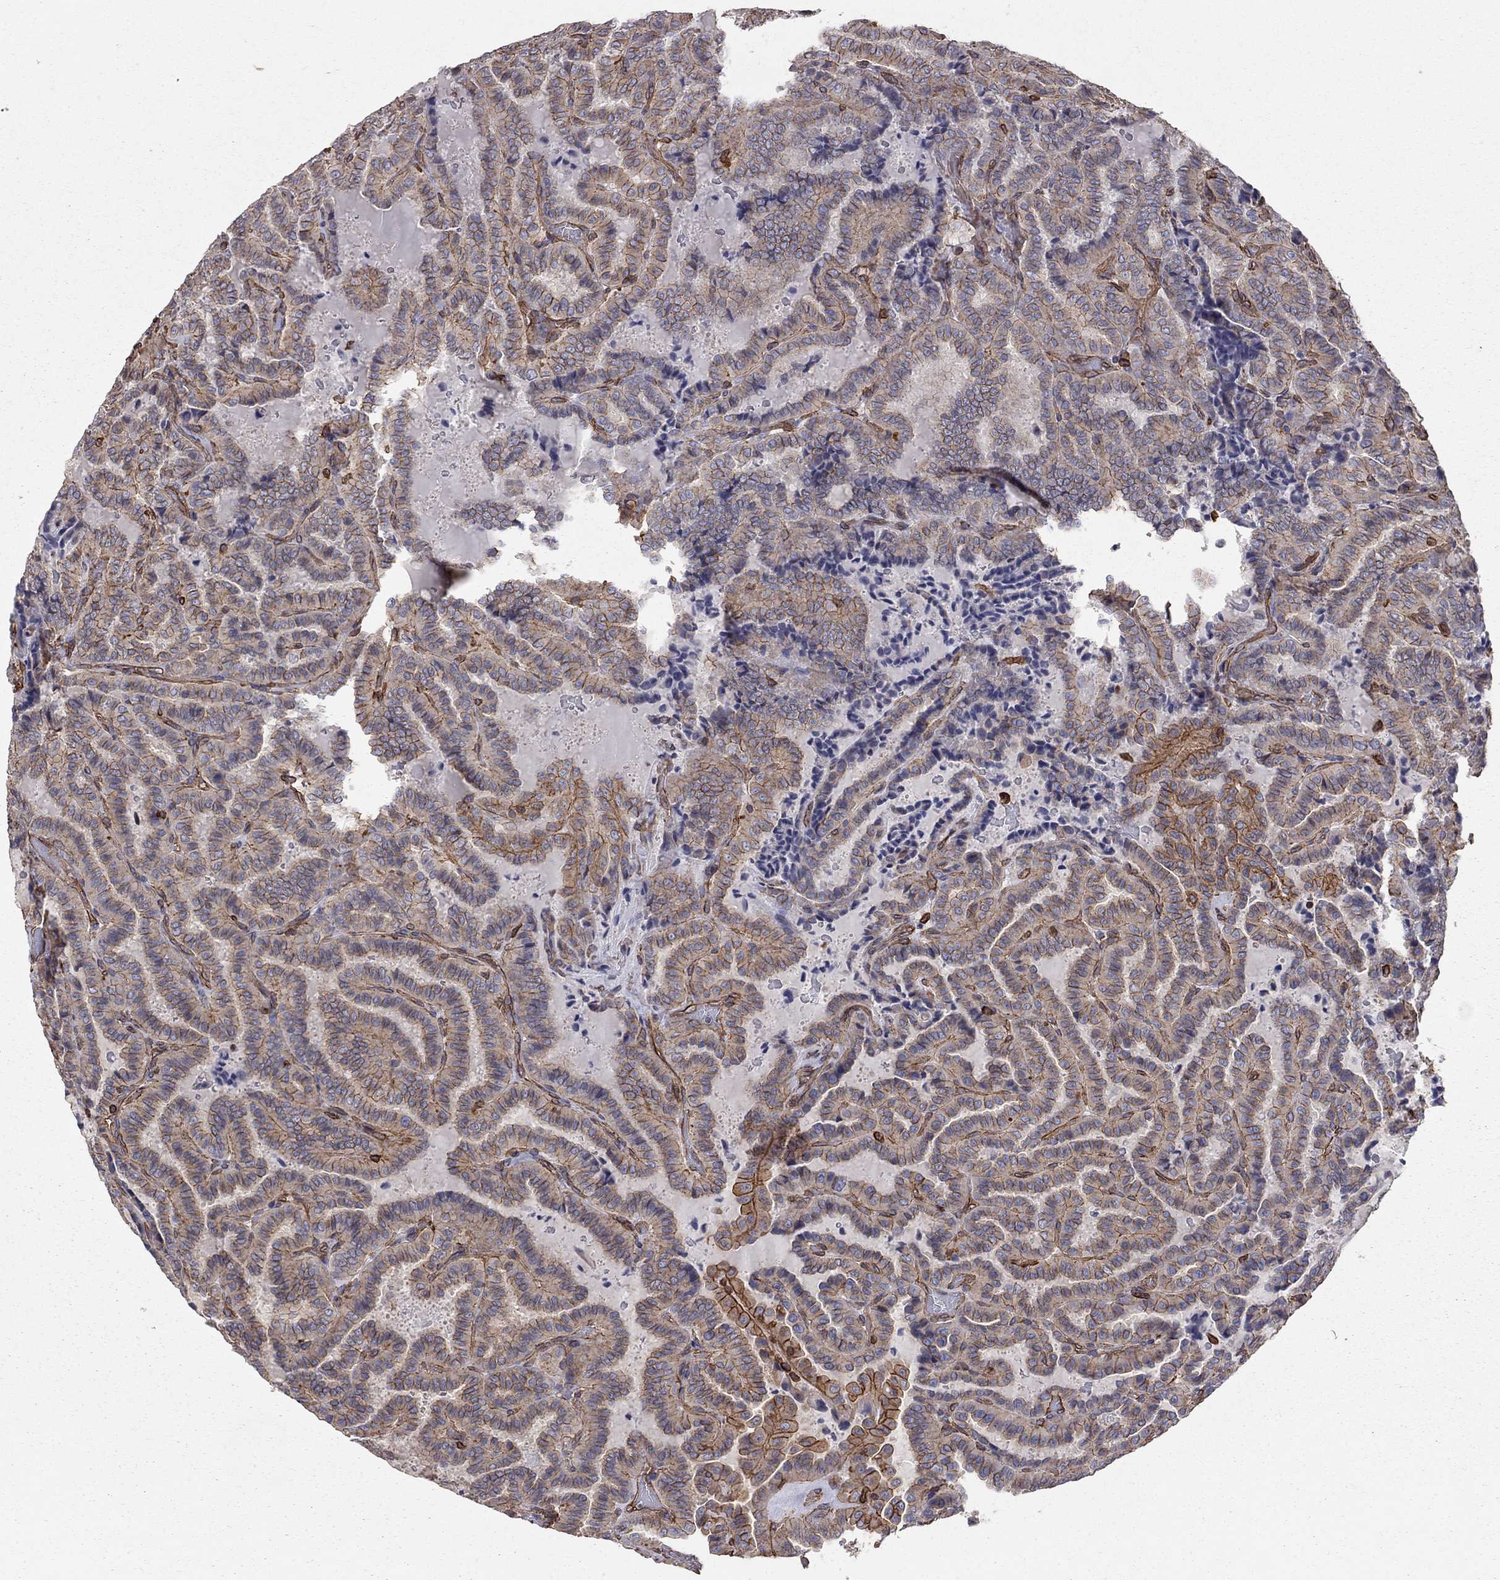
{"staining": {"intensity": "strong", "quantity": "25%-75%", "location": "cytoplasmic/membranous"}, "tissue": "thyroid cancer", "cell_type": "Tumor cells", "image_type": "cancer", "snomed": [{"axis": "morphology", "description": "Papillary adenocarcinoma, NOS"}, {"axis": "topography", "description": "Thyroid gland"}], "caption": "IHC photomicrograph of neoplastic tissue: thyroid cancer (papillary adenocarcinoma) stained using immunohistochemistry (IHC) exhibits high levels of strong protein expression localized specifically in the cytoplasmic/membranous of tumor cells, appearing as a cytoplasmic/membranous brown color.", "gene": "BICDL2", "patient": {"sex": "female", "age": 39}}